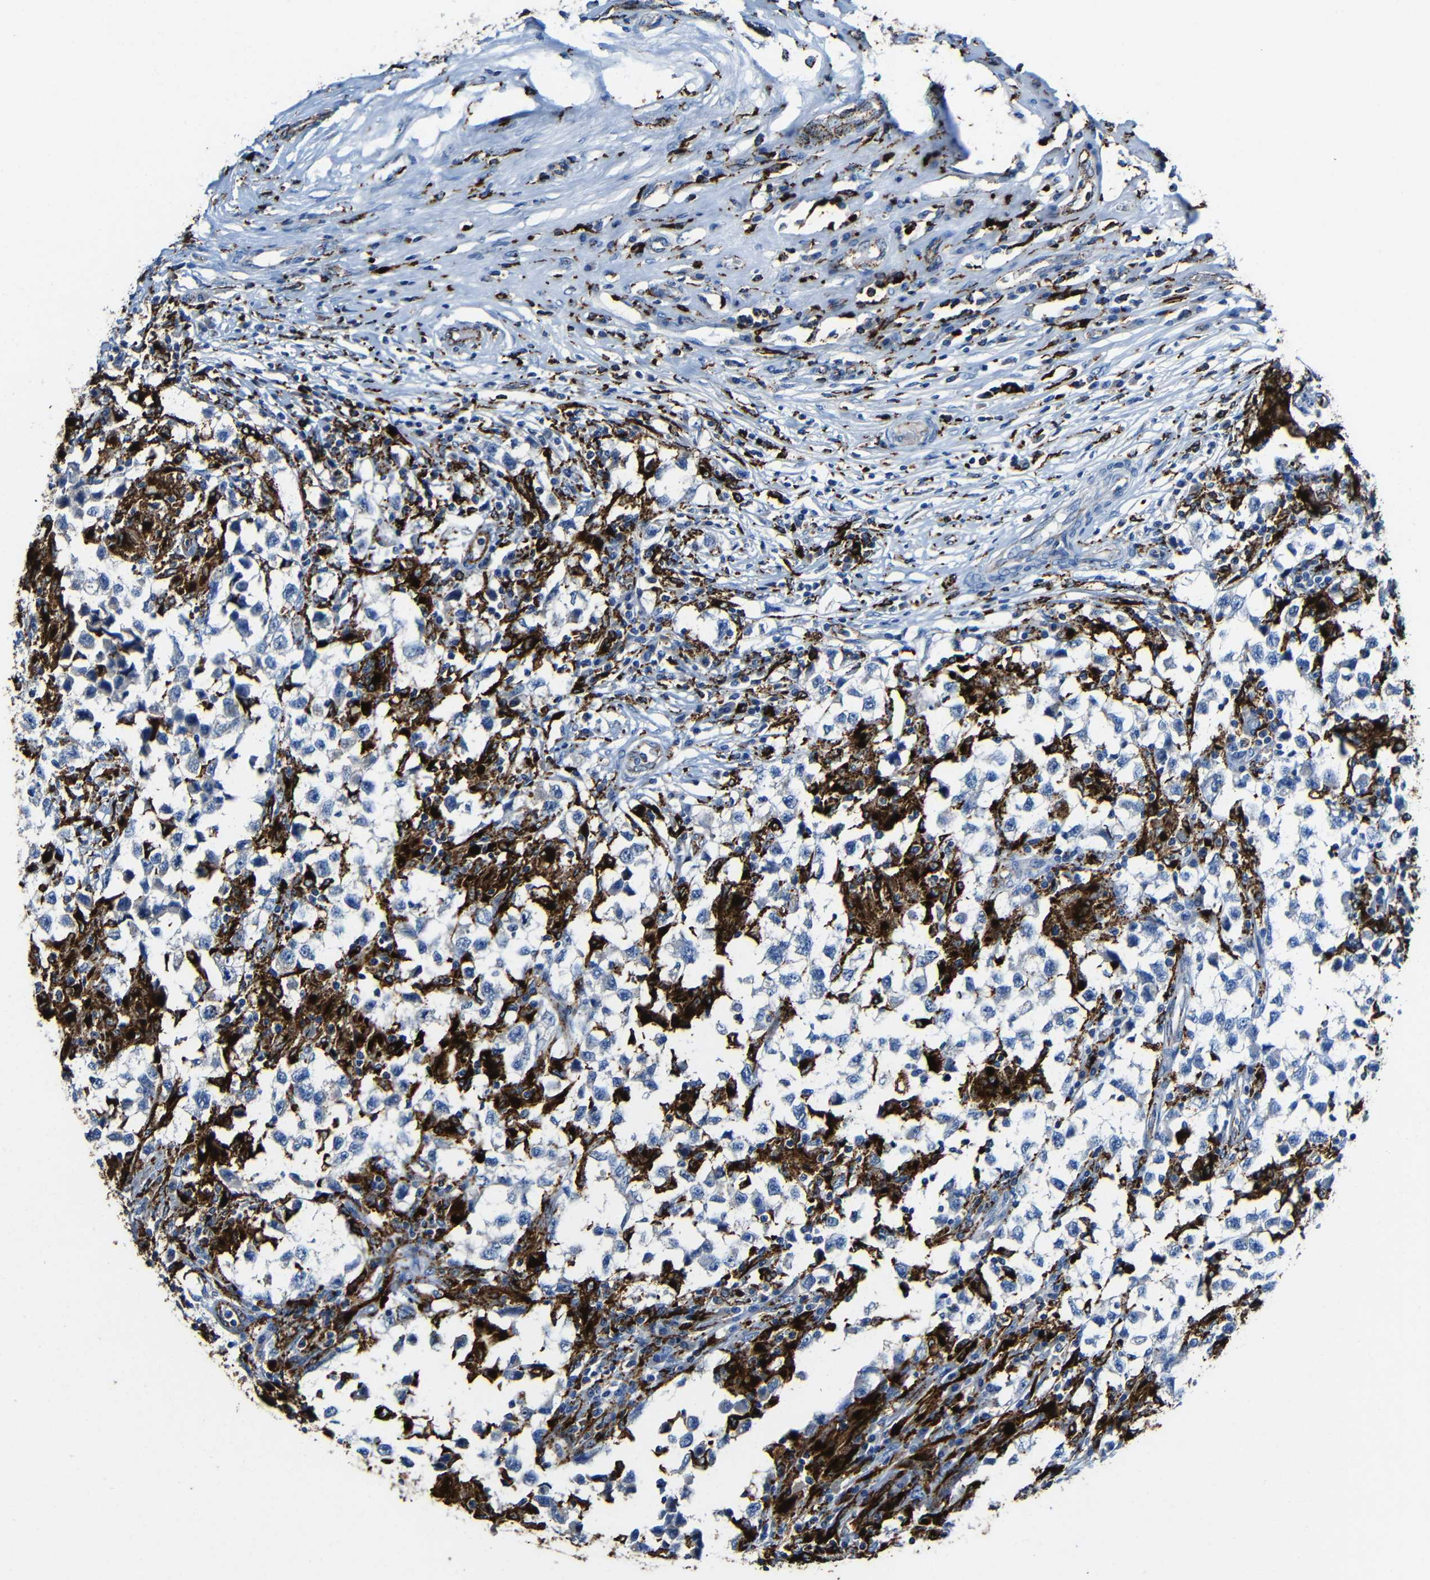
{"staining": {"intensity": "negative", "quantity": "none", "location": "none"}, "tissue": "testis cancer", "cell_type": "Tumor cells", "image_type": "cancer", "snomed": [{"axis": "morphology", "description": "Carcinoma, Embryonal, NOS"}, {"axis": "topography", "description": "Testis"}], "caption": "Tumor cells show no significant protein expression in testis embryonal carcinoma.", "gene": "HLA-DMA", "patient": {"sex": "male", "age": 21}}